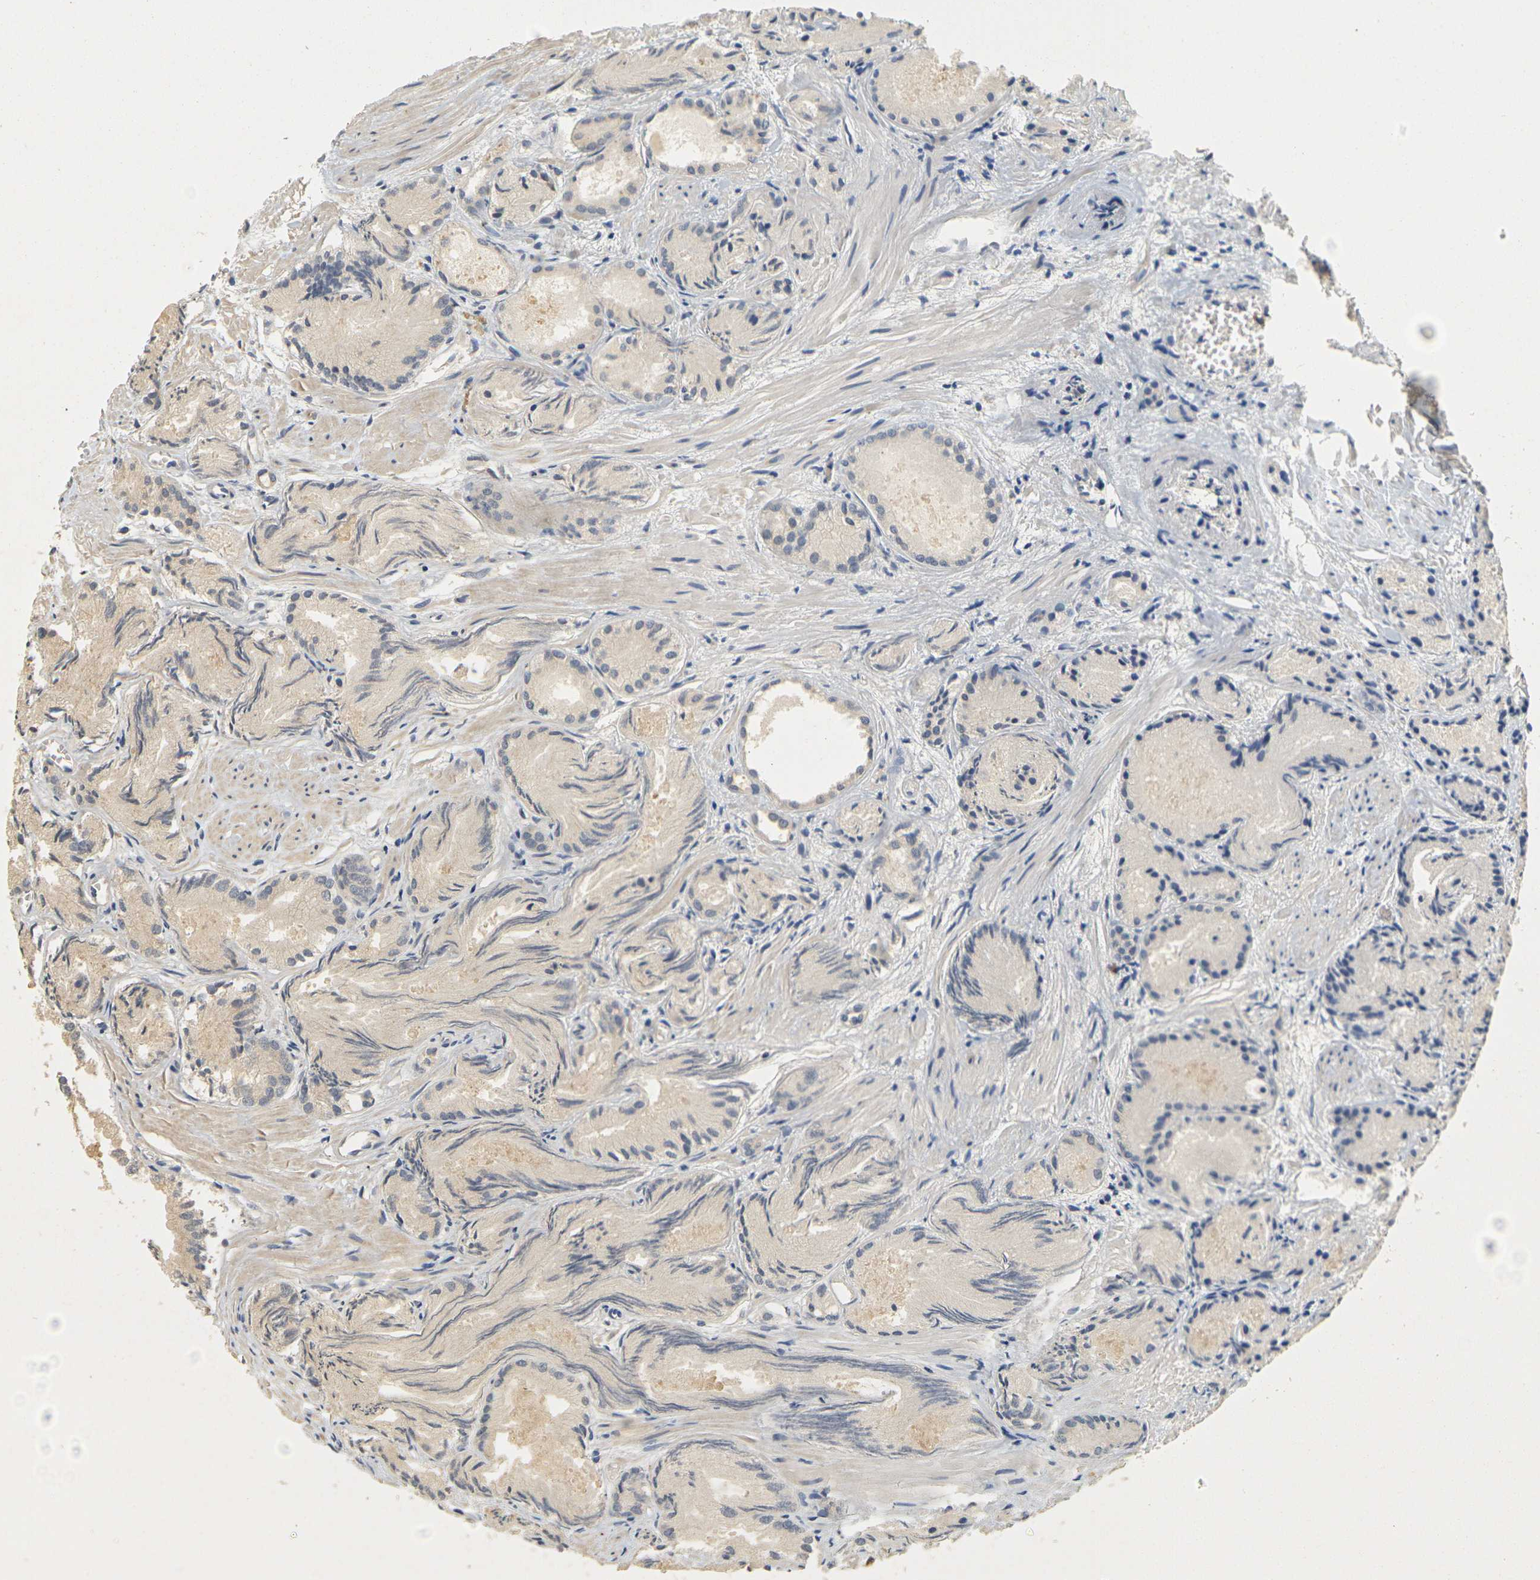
{"staining": {"intensity": "weak", "quantity": ">75%", "location": "cytoplasmic/membranous"}, "tissue": "prostate cancer", "cell_type": "Tumor cells", "image_type": "cancer", "snomed": [{"axis": "morphology", "description": "Adenocarcinoma, Low grade"}, {"axis": "topography", "description": "Prostate"}], "caption": "Protein expression analysis of adenocarcinoma (low-grade) (prostate) exhibits weak cytoplasmic/membranous positivity in about >75% of tumor cells. Immunohistochemistry (ihc) stains the protein of interest in brown and the nuclei are stained blue.", "gene": "GDAP1", "patient": {"sex": "male", "age": 72}}